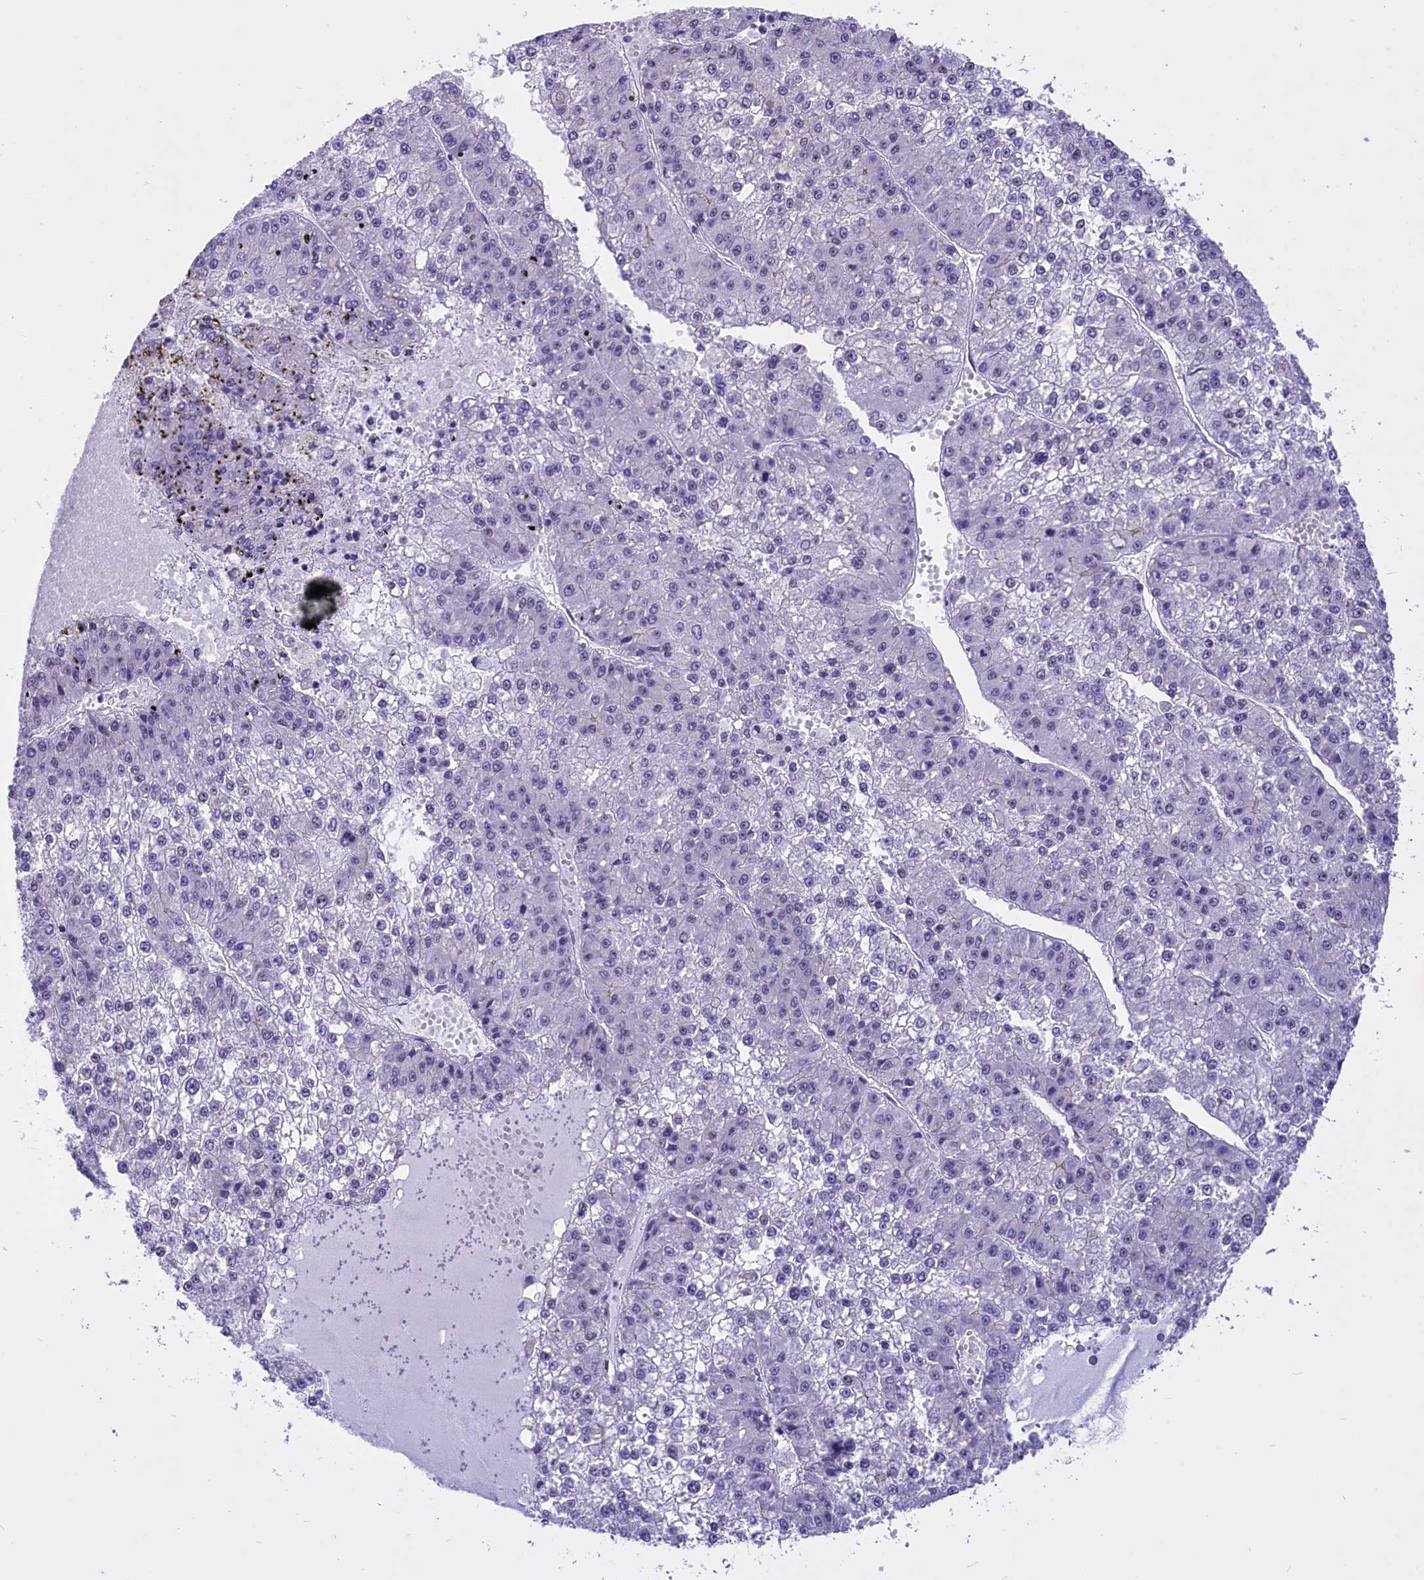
{"staining": {"intensity": "negative", "quantity": "none", "location": "none"}, "tissue": "liver cancer", "cell_type": "Tumor cells", "image_type": "cancer", "snomed": [{"axis": "morphology", "description": "Carcinoma, Hepatocellular, NOS"}, {"axis": "topography", "description": "Liver"}], "caption": "A histopathology image of hepatocellular carcinoma (liver) stained for a protein reveals no brown staining in tumor cells. (DAB immunohistochemistry visualized using brightfield microscopy, high magnification).", "gene": "SPIRE2", "patient": {"sex": "female", "age": 73}}